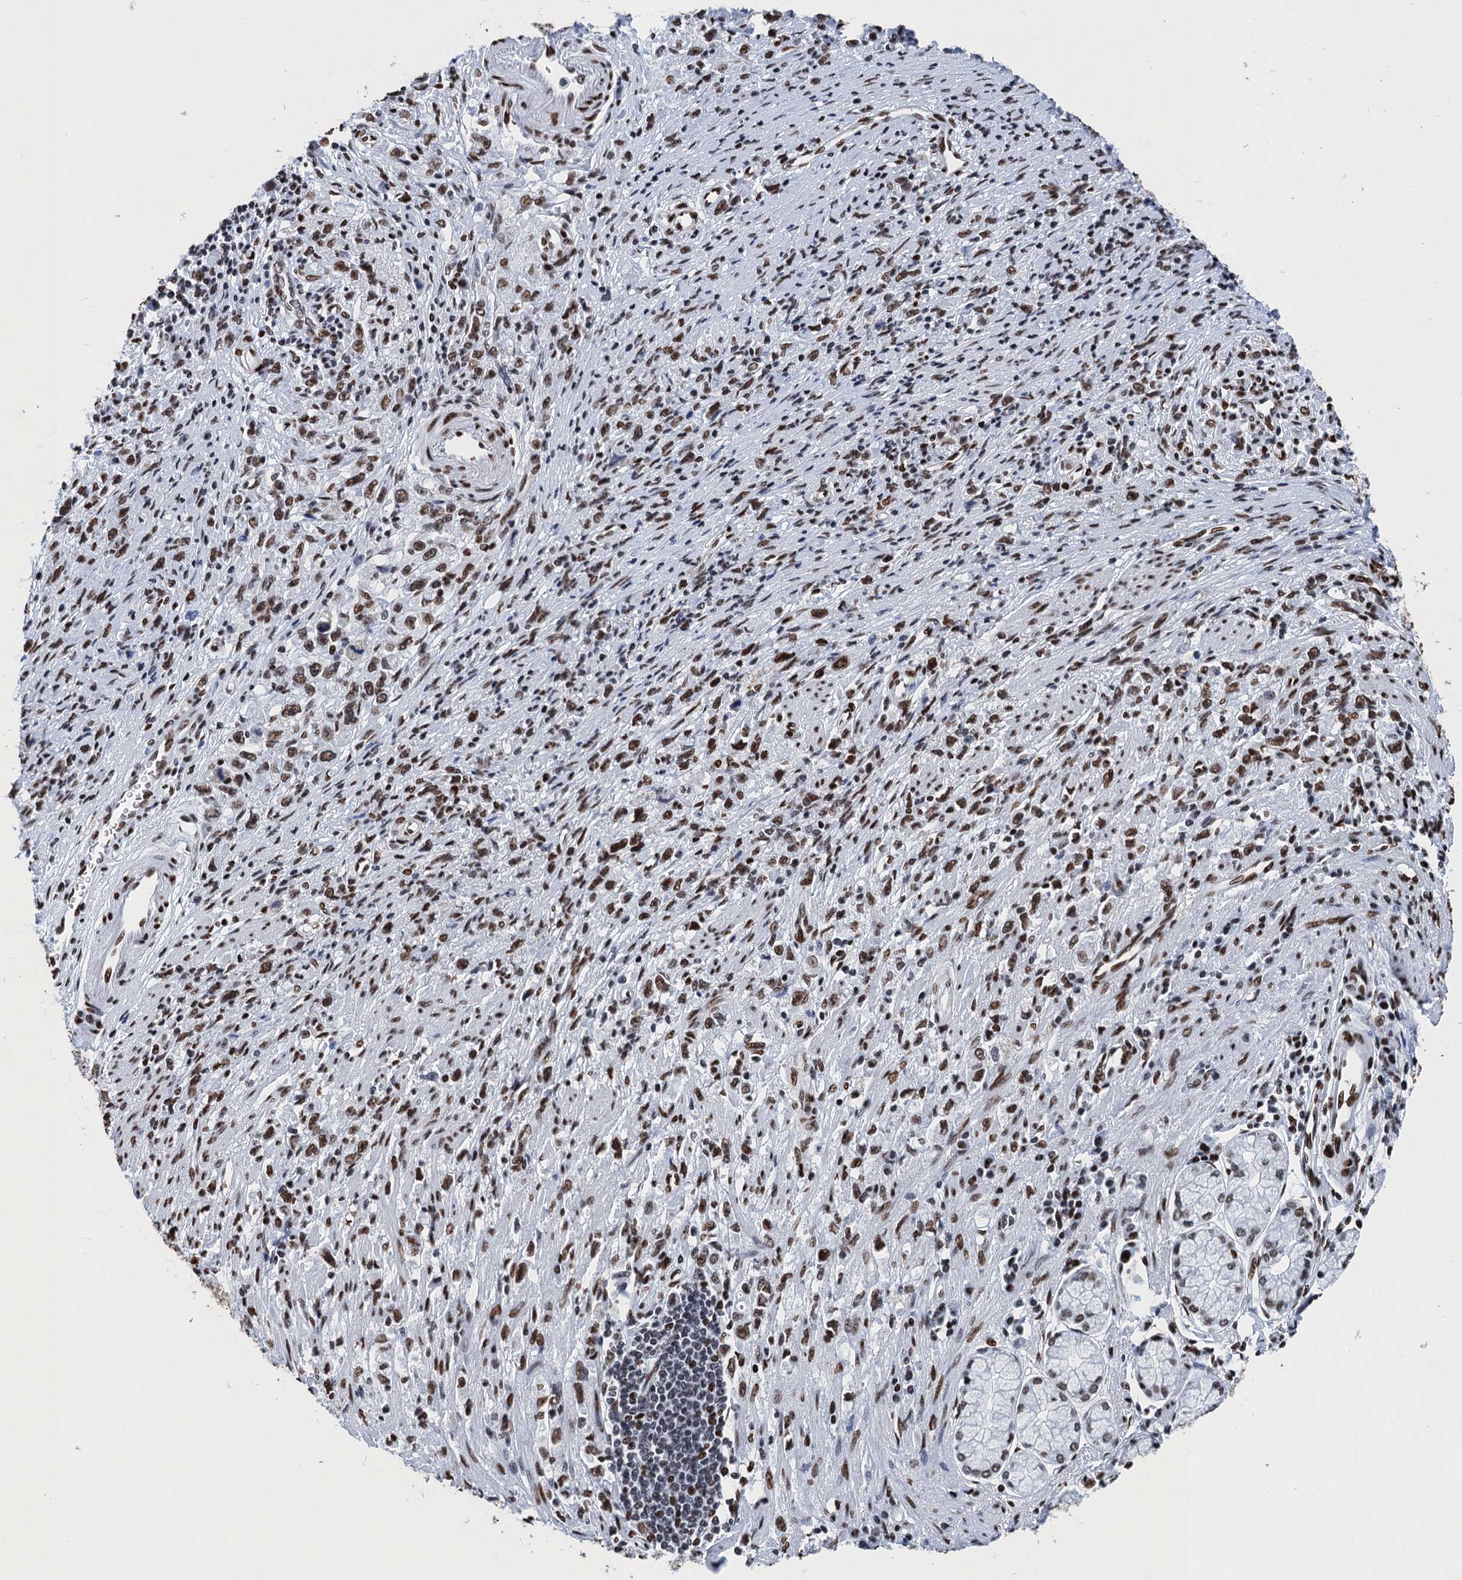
{"staining": {"intensity": "moderate", "quantity": ">75%", "location": "nuclear"}, "tissue": "stomach cancer", "cell_type": "Tumor cells", "image_type": "cancer", "snomed": [{"axis": "morphology", "description": "Adenocarcinoma, NOS"}, {"axis": "topography", "description": "Stomach"}], "caption": "Stomach cancer (adenocarcinoma) stained for a protein shows moderate nuclear positivity in tumor cells.", "gene": "UBA2", "patient": {"sex": "female", "age": 59}}